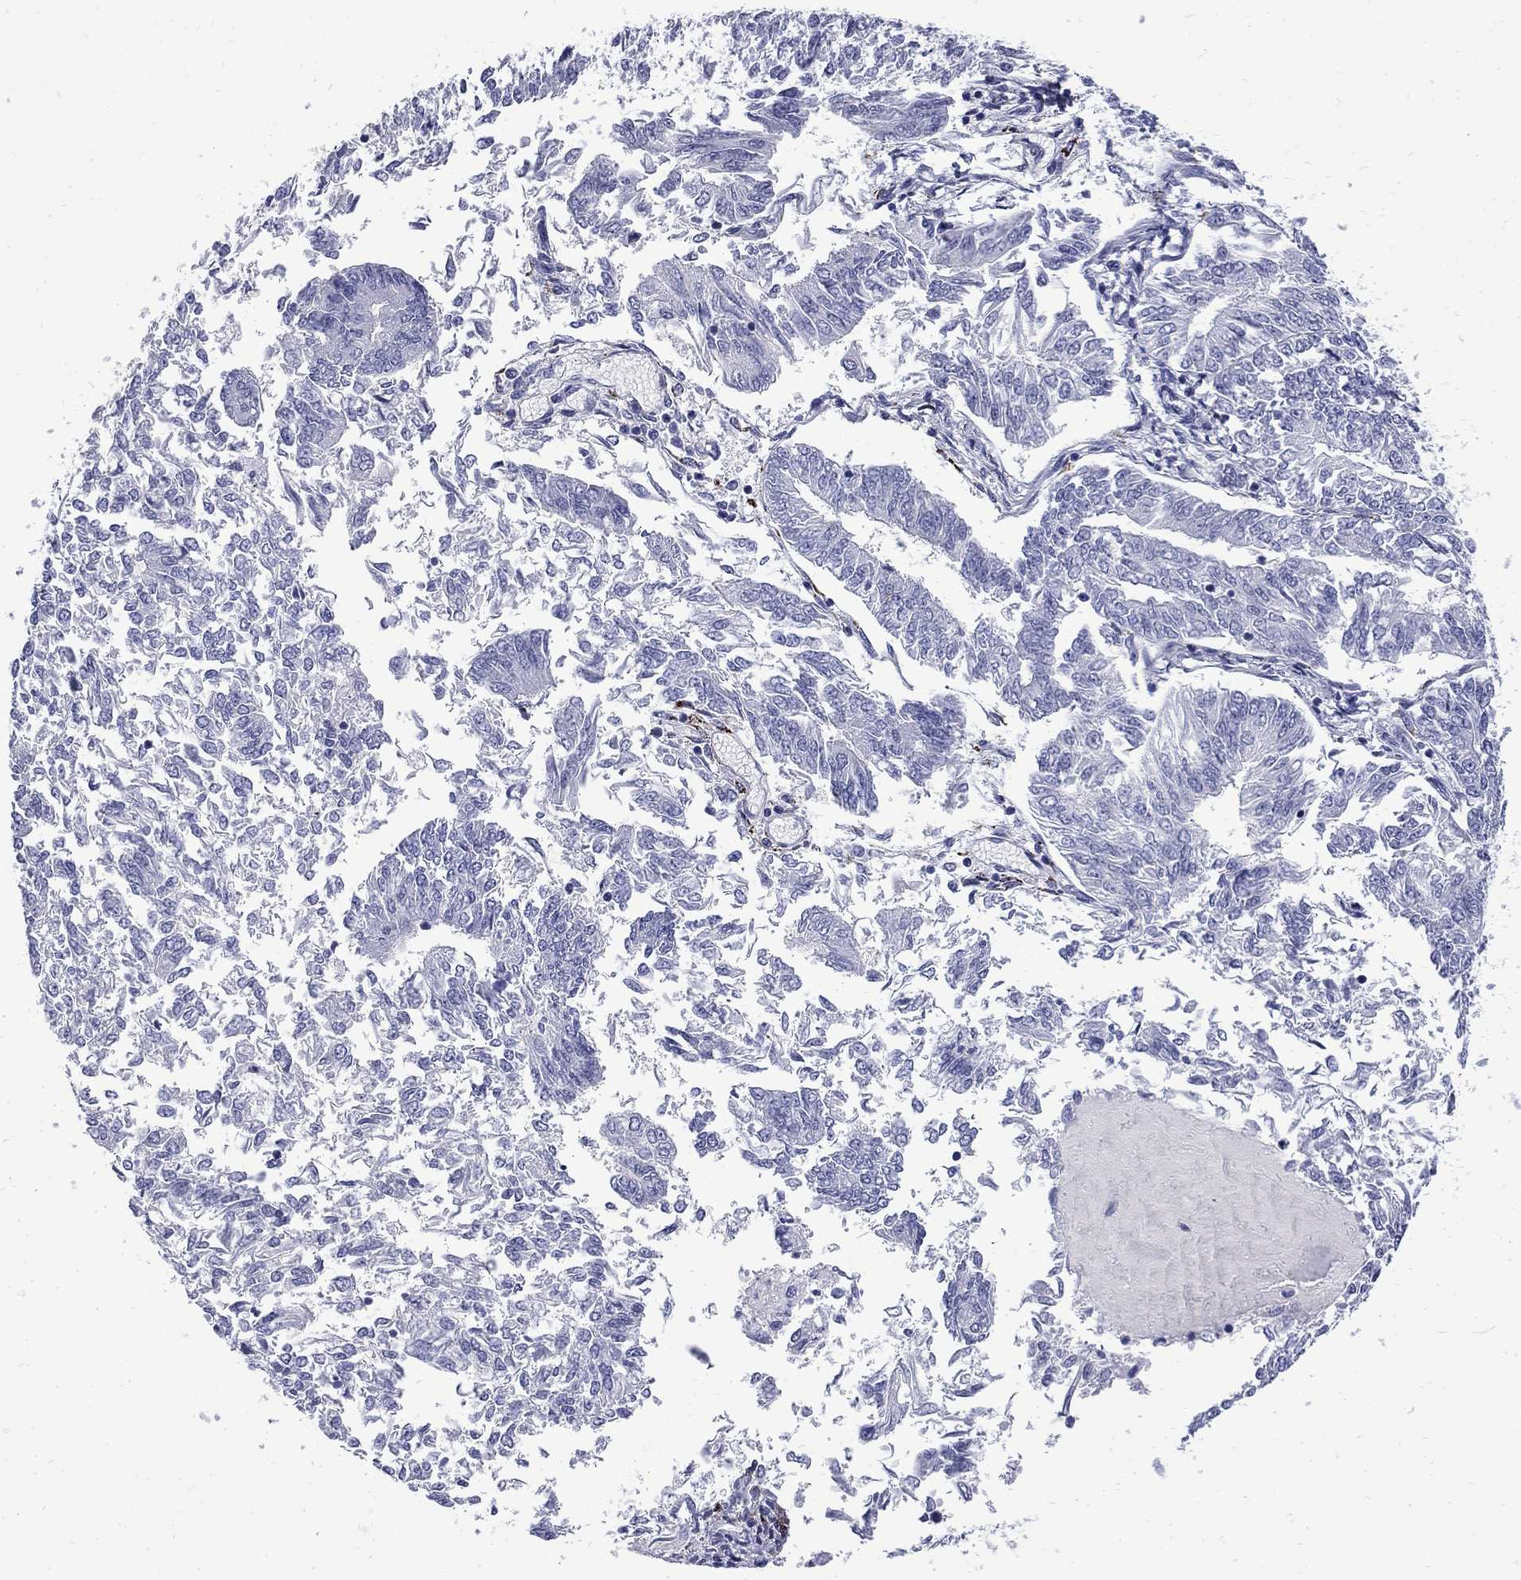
{"staining": {"intensity": "negative", "quantity": "none", "location": "none"}, "tissue": "endometrial cancer", "cell_type": "Tumor cells", "image_type": "cancer", "snomed": [{"axis": "morphology", "description": "Adenocarcinoma, NOS"}, {"axis": "topography", "description": "Endometrium"}], "caption": "Tumor cells are negative for brown protein staining in endometrial adenocarcinoma.", "gene": "MGARP", "patient": {"sex": "female", "age": 58}}